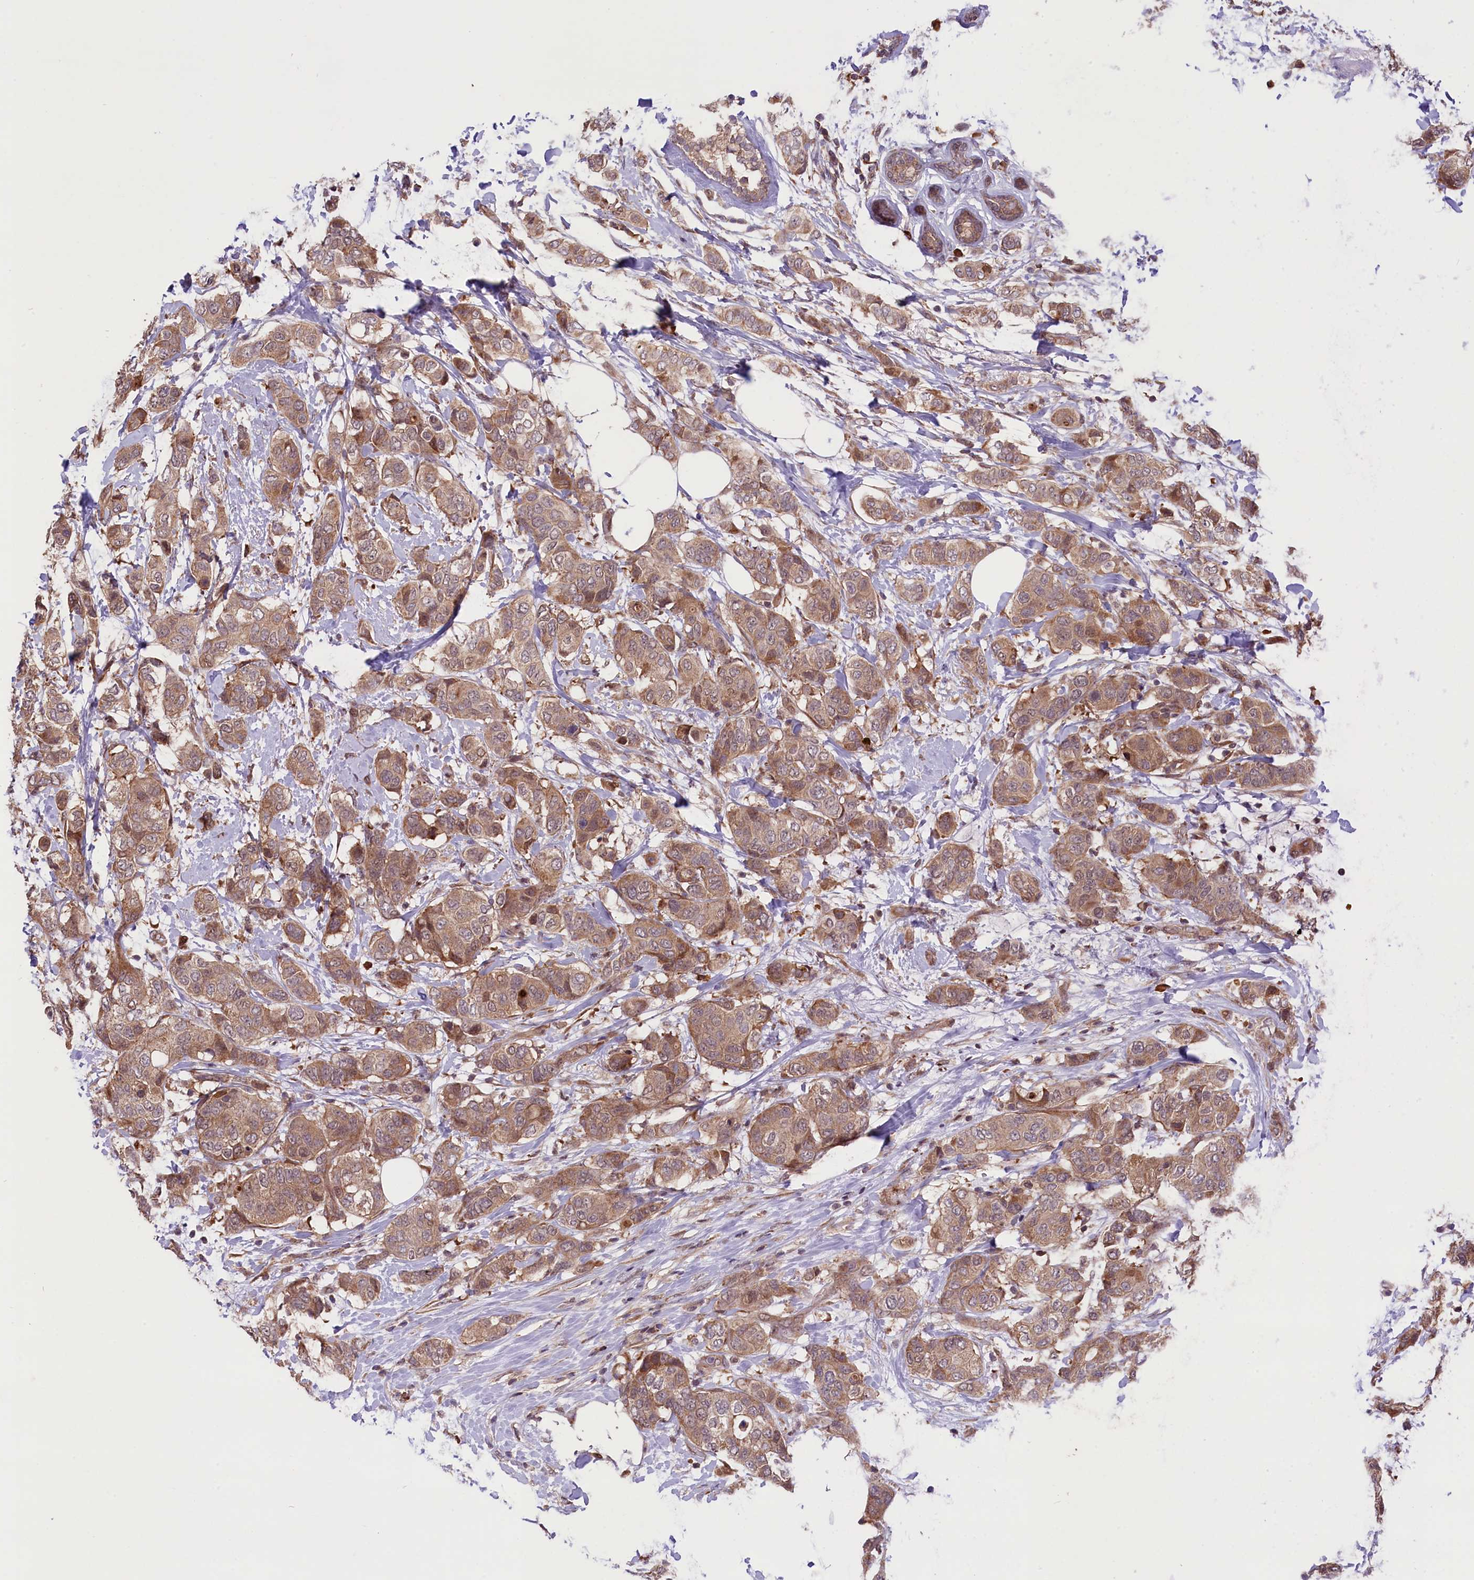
{"staining": {"intensity": "moderate", "quantity": ">75%", "location": "cytoplasmic/membranous"}, "tissue": "breast cancer", "cell_type": "Tumor cells", "image_type": "cancer", "snomed": [{"axis": "morphology", "description": "Lobular carcinoma"}, {"axis": "topography", "description": "Breast"}], "caption": "Immunohistochemical staining of human lobular carcinoma (breast) reveals medium levels of moderate cytoplasmic/membranous protein positivity in approximately >75% of tumor cells. (DAB (3,3'-diaminobenzidine) IHC with brightfield microscopy, high magnification).", "gene": "HDAC5", "patient": {"sex": "female", "age": 51}}